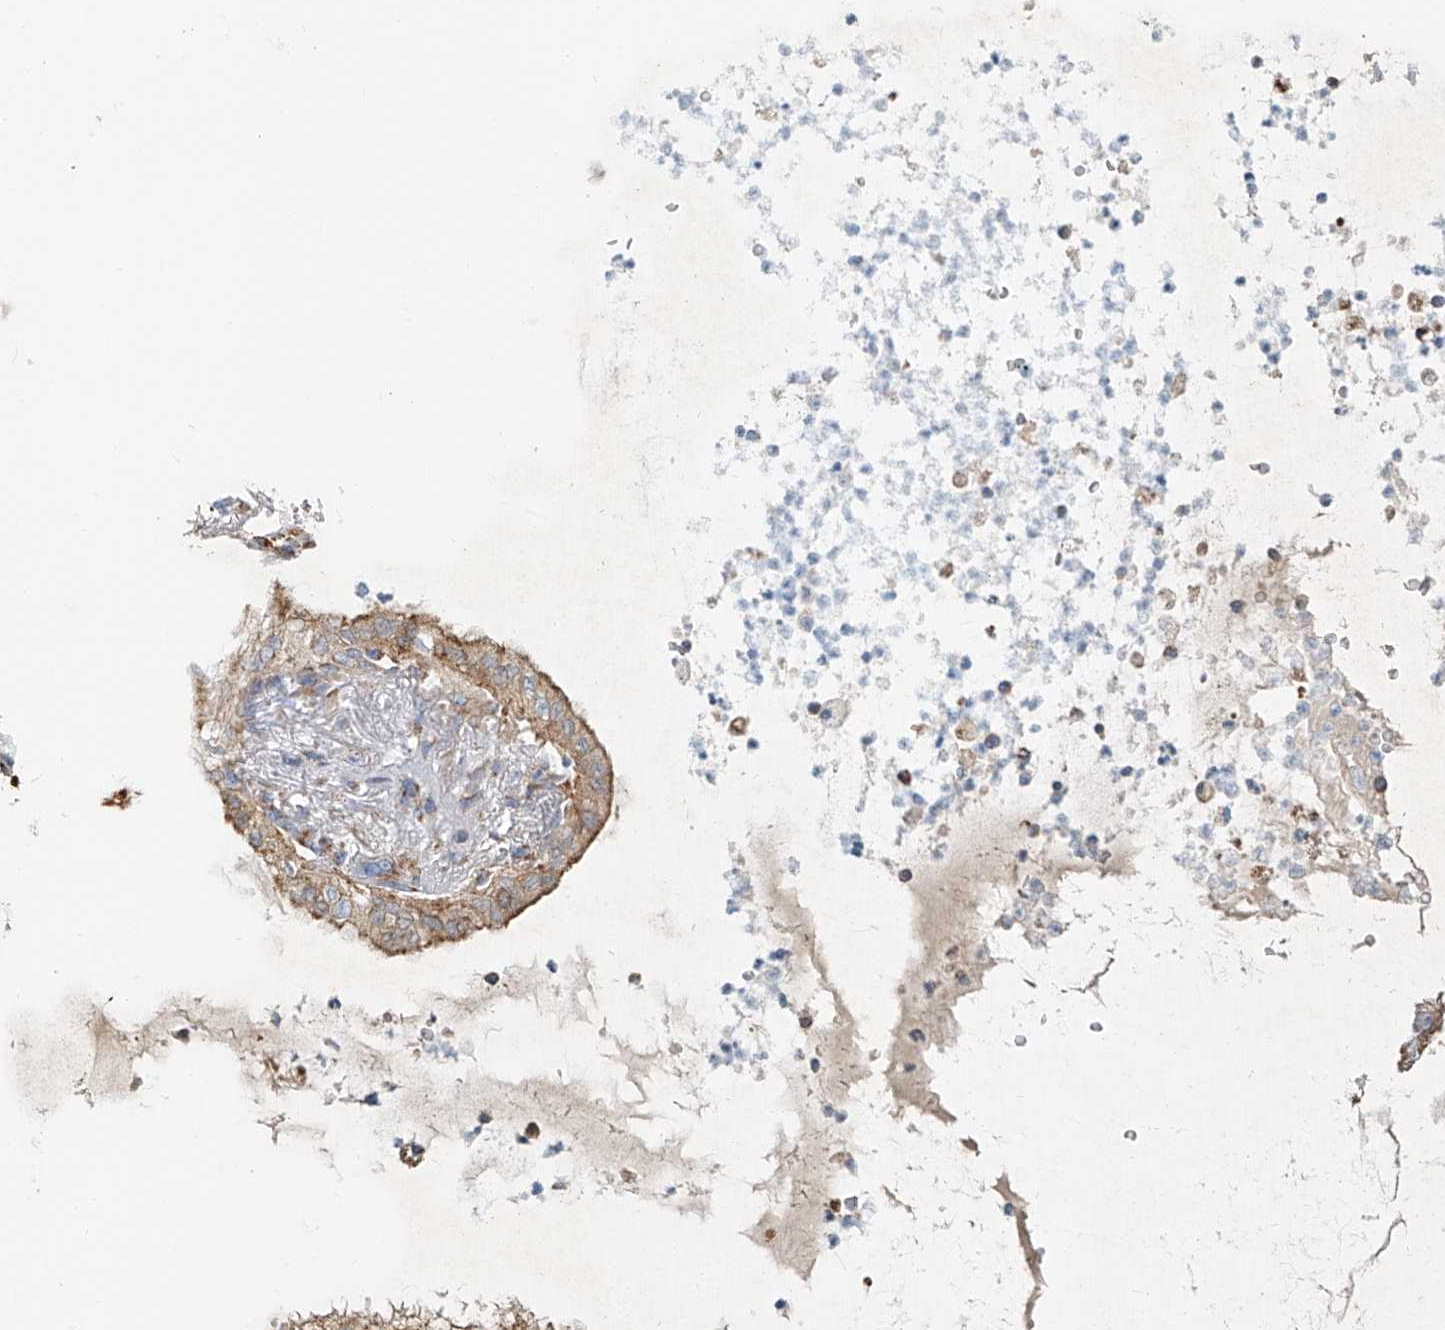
{"staining": {"intensity": "moderate", "quantity": ">75%", "location": "cytoplasmic/membranous"}, "tissue": "lung cancer", "cell_type": "Tumor cells", "image_type": "cancer", "snomed": [{"axis": "morphology", "description": "Adenocarcinoma, NOS"}, {"axis": "topography", "description": "Lung"}], "caption": "Immunohistochemistry (IHC) image of neoplastic tissue: lung cancer stained using IHC exhibits medium levels of moderate protein expression localized specifically in the cytoplasmic/membranous of tumor cells, appearing as a cytoplasmic/membranous brown color.", "gene": "CARD10", "patient": {"sex": "female", "age": 70}}